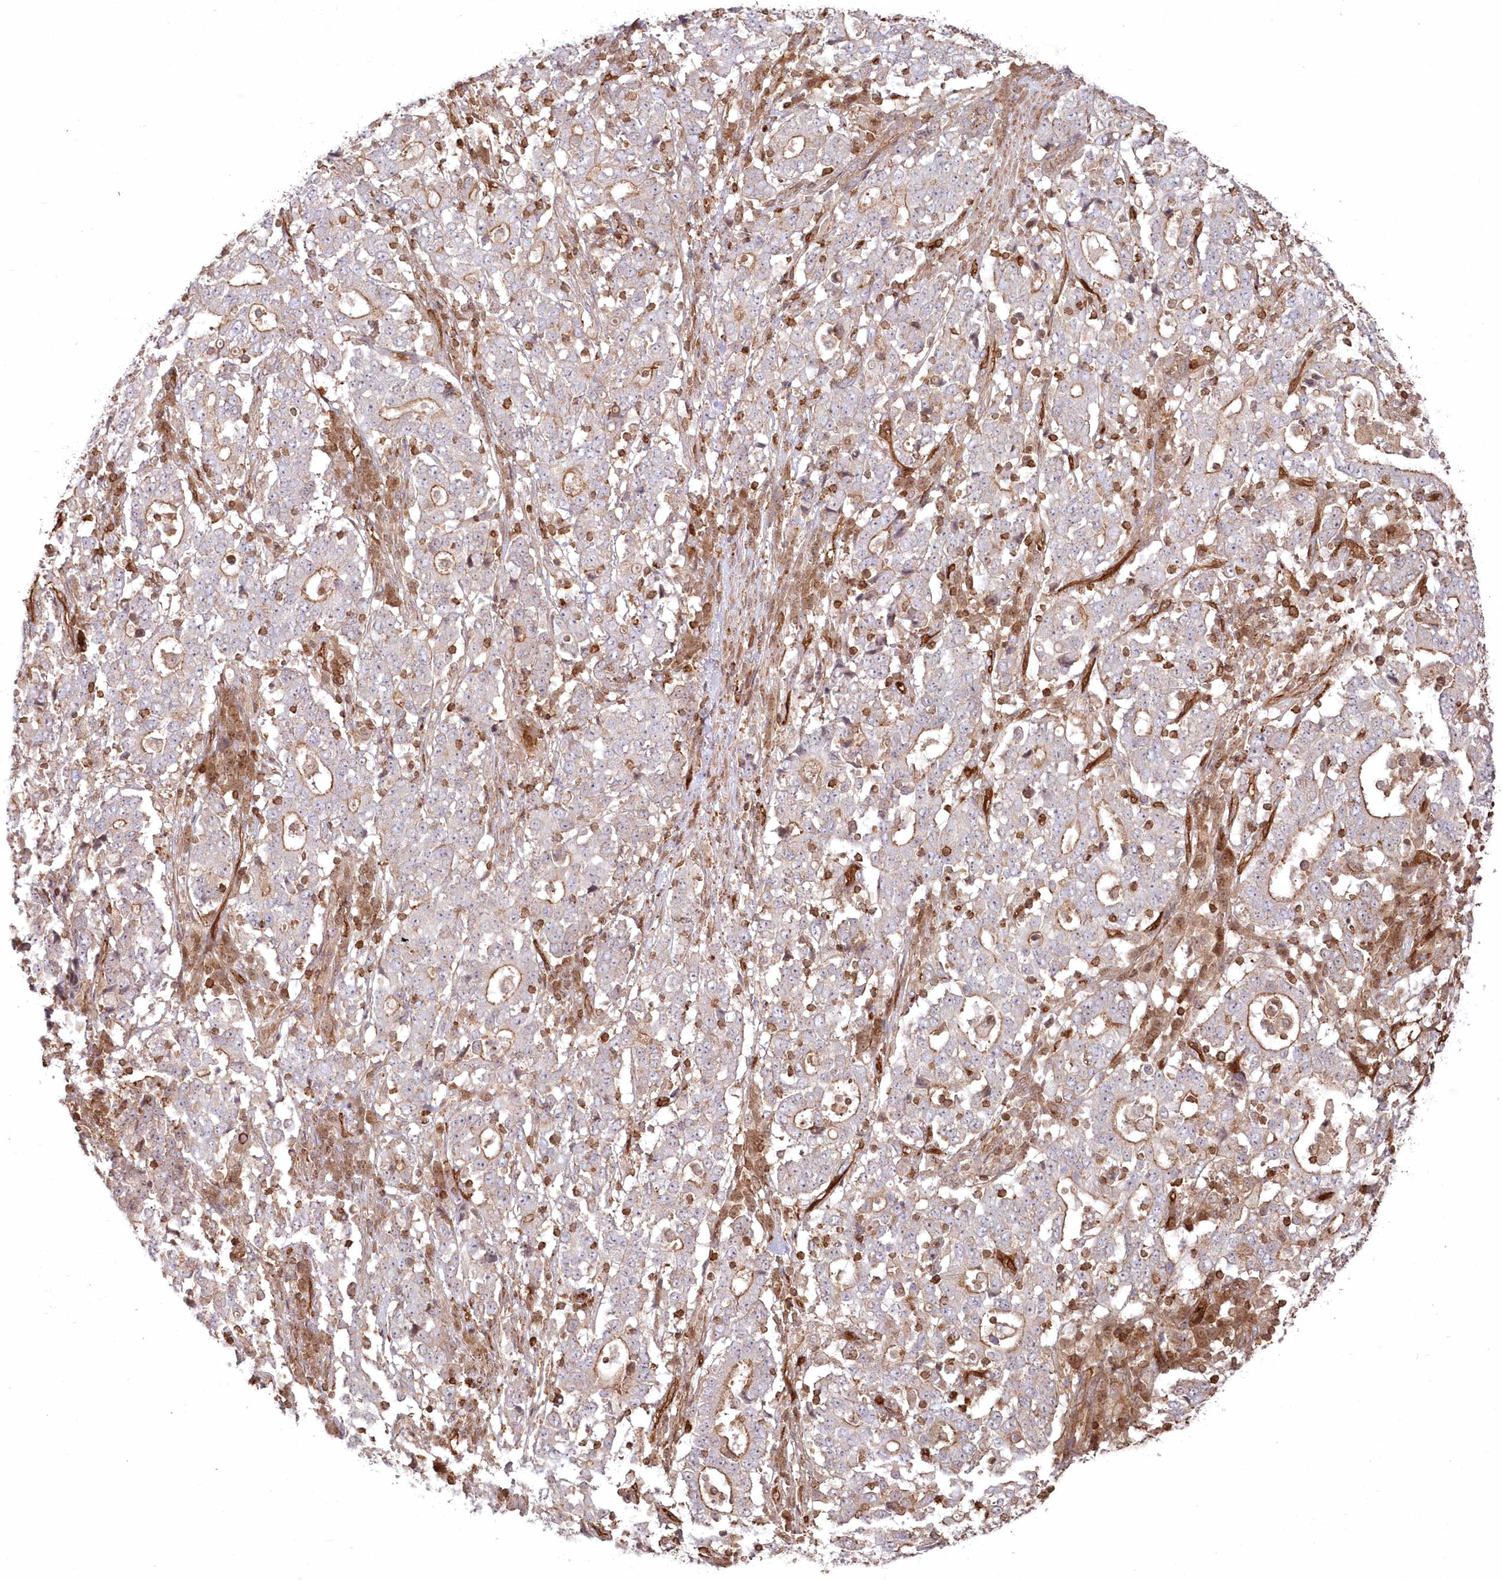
{"staining": {"intensity": "moderate", "quantity": "<25%", "location": "cytoplasmic/membranous"}, "tissue": "stomach cancer", "cell_type": "Tumor cells", "image_type": "cancer", "snomed": [{"axis": "morphology", "description": "Adenocarcinoma, NOS"}, {"axis": "topography", "description": "Stomach"}], "caption": "DAB immunohistochemical staining of stomach cancer demonstrates moderate cytoplasmic/membranous protein positivity in approximately <25% of tumor cells. The protein of interest is stained brown, and the nuclei are stained in blue (DAB IHC with brightfield microscopy, high magnification).", "gene": "RGCC", "patient": {"sex": "male", "age": 59}}